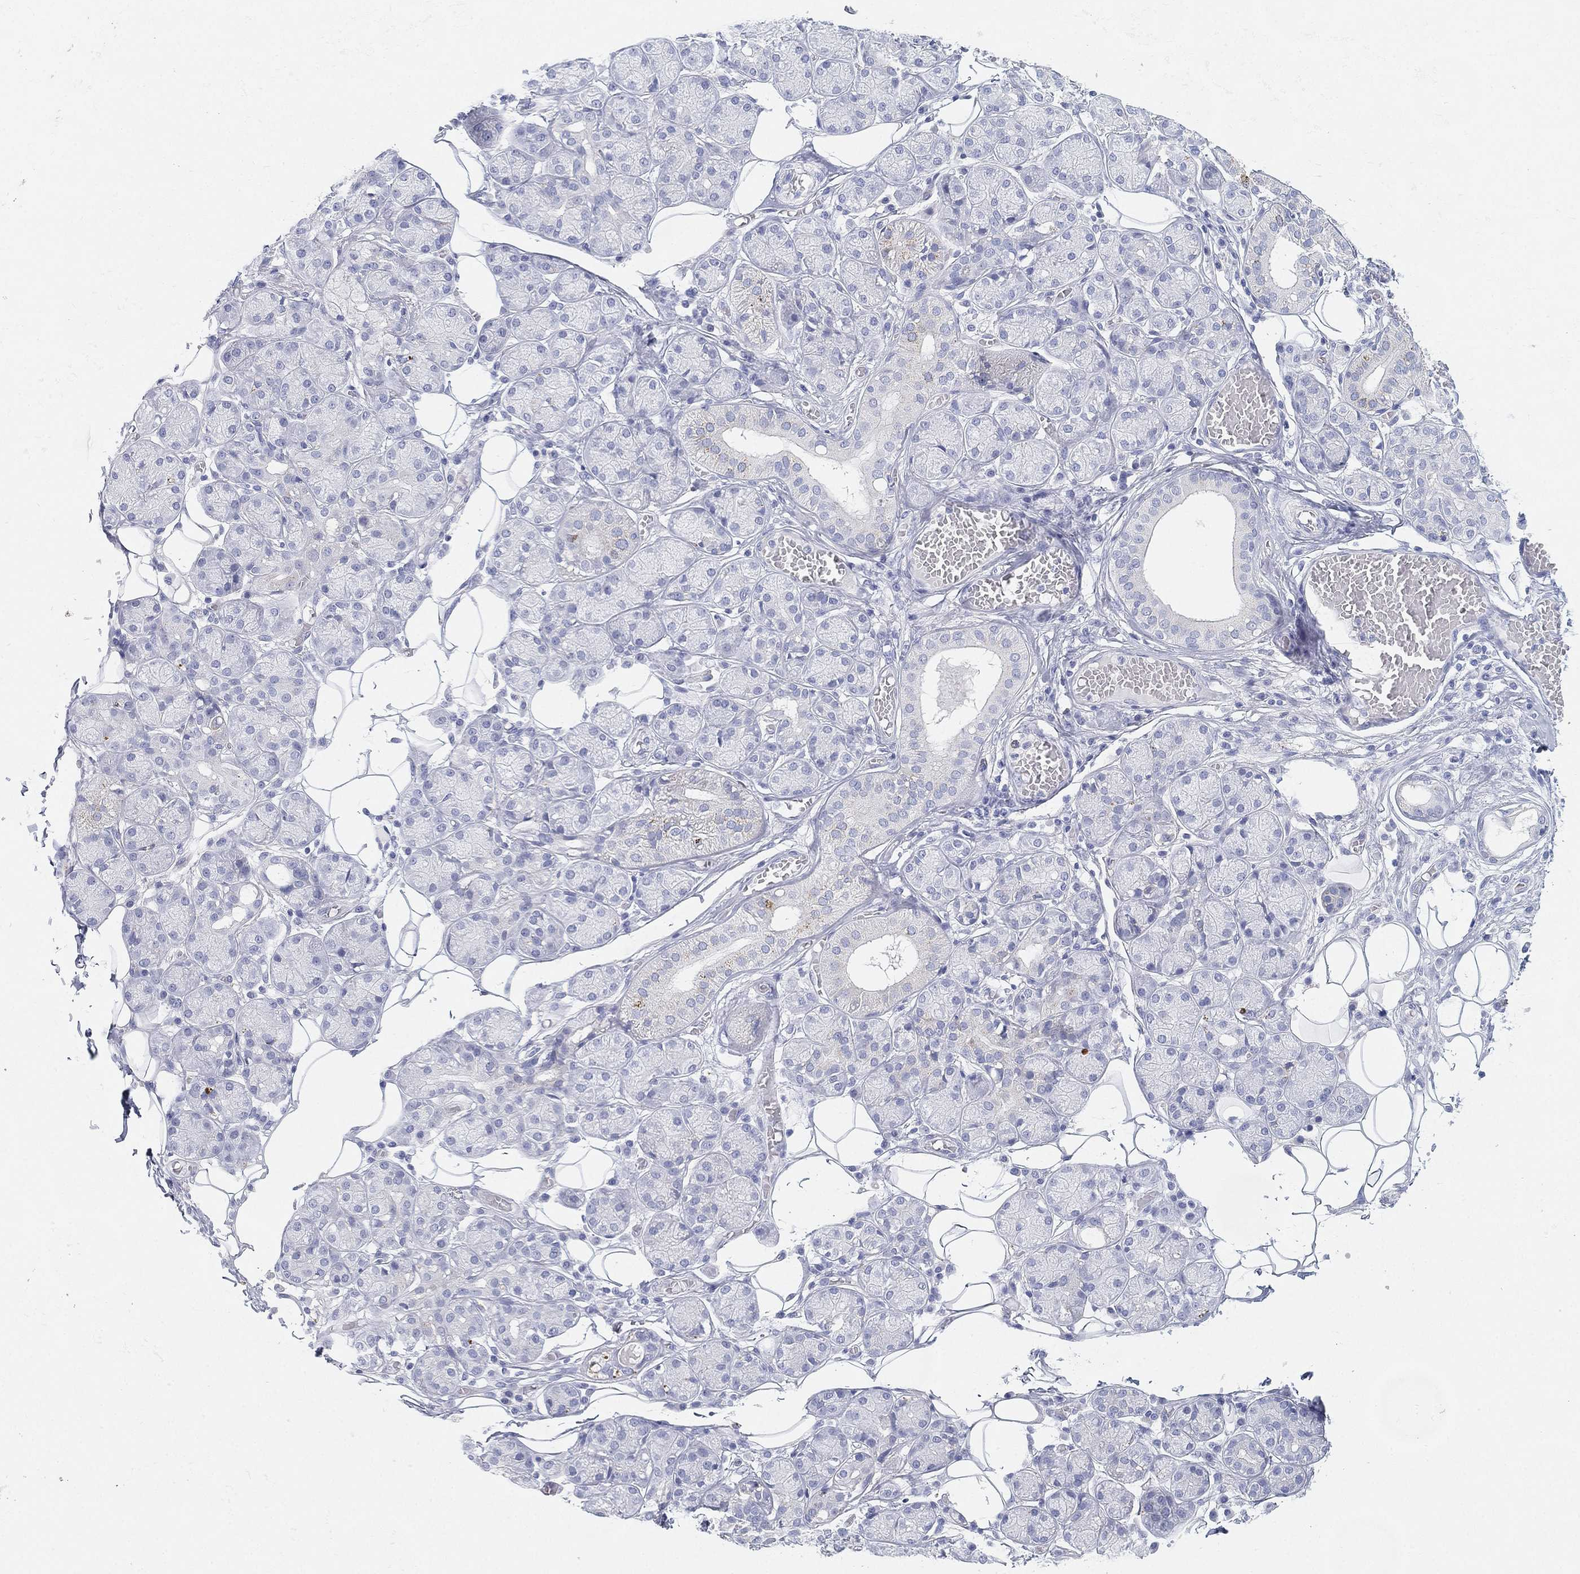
{"staining": {"intensity": "moderate", "quantity": "<25%", "location": "cytoplasmic/membranous"}, "tissue": "salivary gland", "cell_type": "Glandular cells", "image_type": "normal", "snomed": [{"axis": "morphology", "description": "Normal tissue, NOS"}, {"axis": "topography", "description": "Salivary gland"}, {"axis": "topography", "description": "Peripheral nerve tissue"}], "caption": "High-power microscopy captured an immunohistochemistry (IHC) photomicrograph of unremarkable salivary gland, revealing moderate cytoplasmic/membranous staining in about <25% of glandular cells.", "gene": "GPR61", "patient": {"sex": "male", "age": 71}}